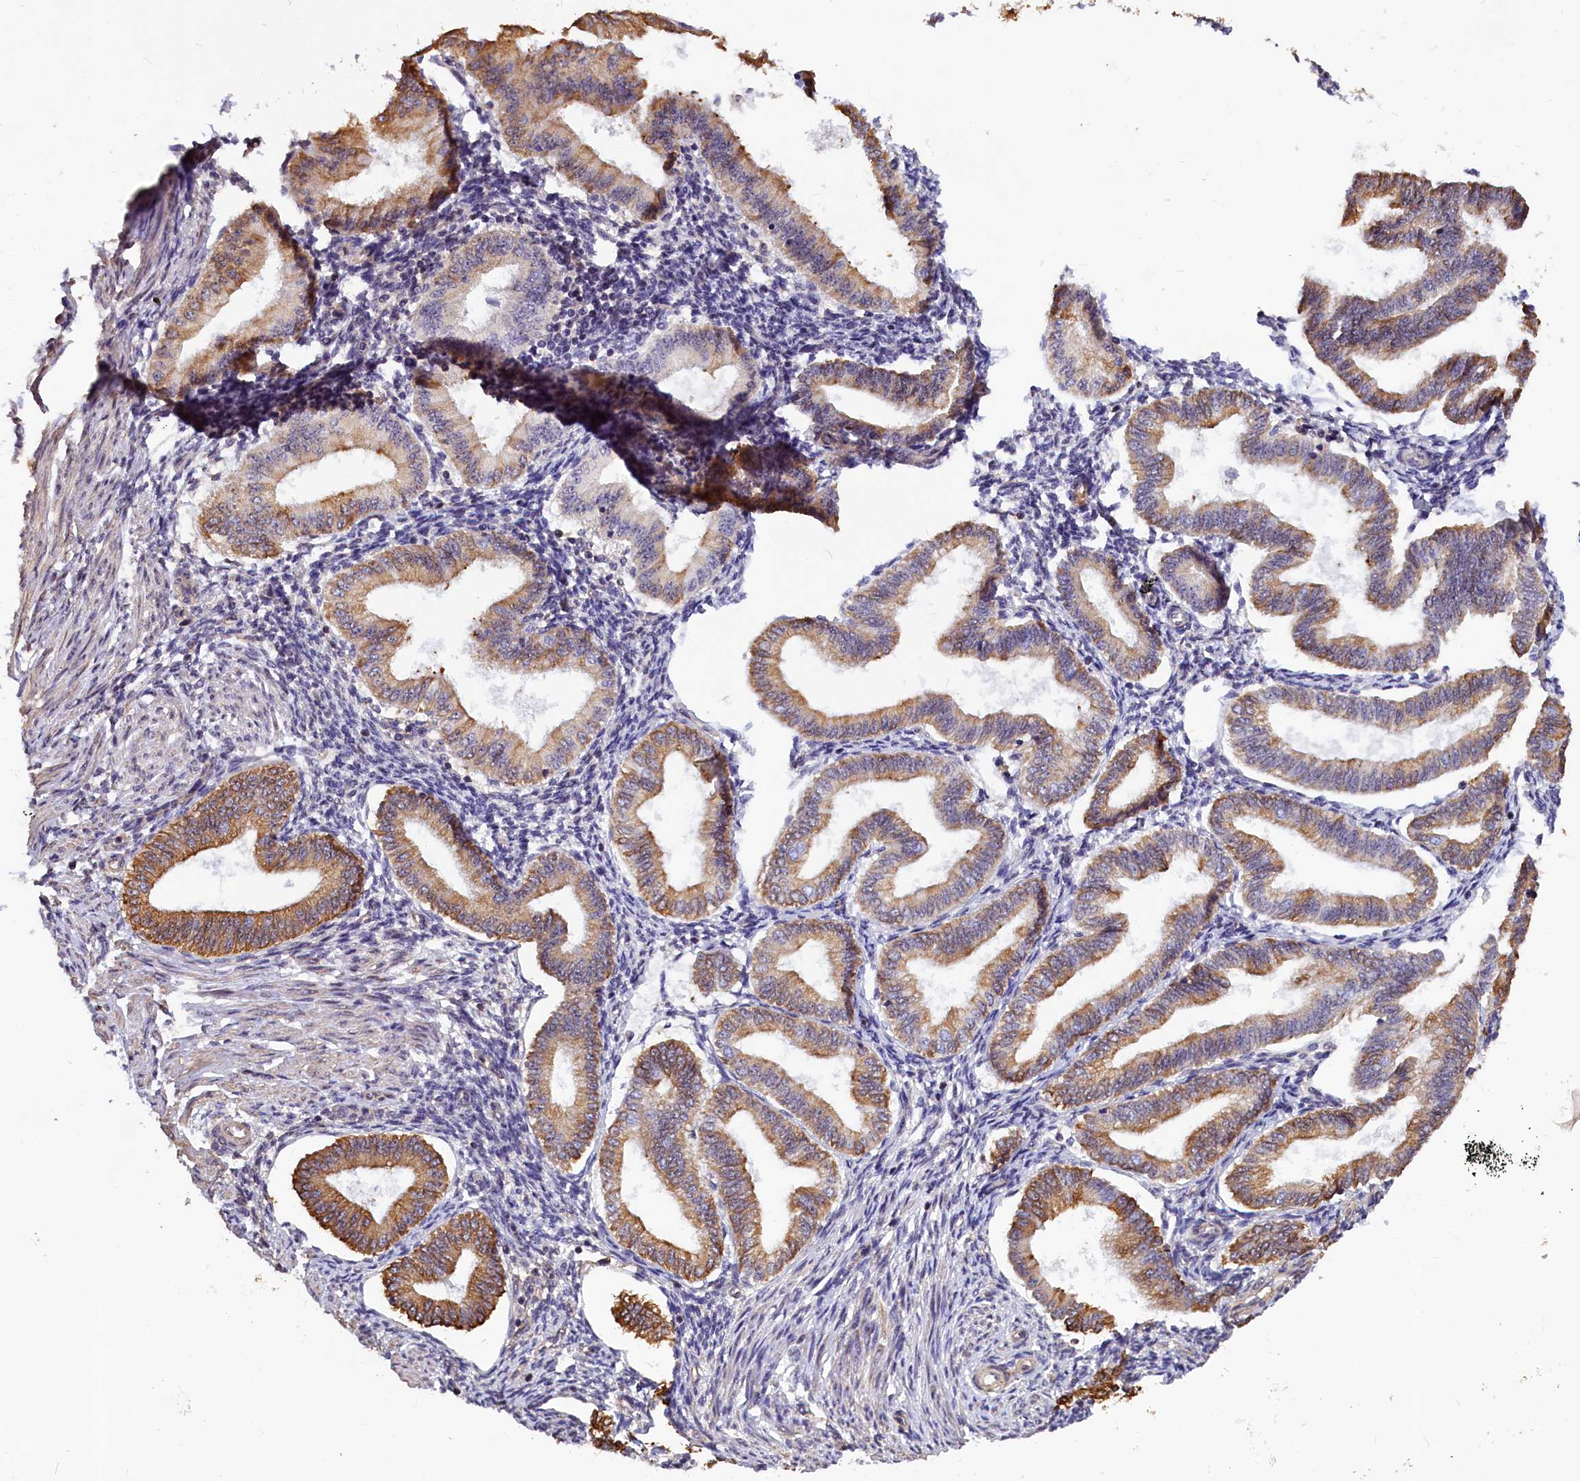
{"staining": {"intensity": "moderate", "quantity": "25%-75%", "location": "nuclear"}, "tissue": "endometrium", "cell_type": "Cells in endometrial stroma", "image_type": "normal", "snomed": [{"axis": "morphology", "description": "Normal tissue, NOS"}, {"axis": "topography", "description": "Endometrium"}], "caption": "This micrograph exhibits unremarkable endometrium stained with IHC to label a protein in brown. The nuclear of cells in endometrial stroma show moderate positivity for the protein. Nuclei are counter-stained blue.", "gene": "ZC3H4", "patient": {"sex": "female", "age": 39}}